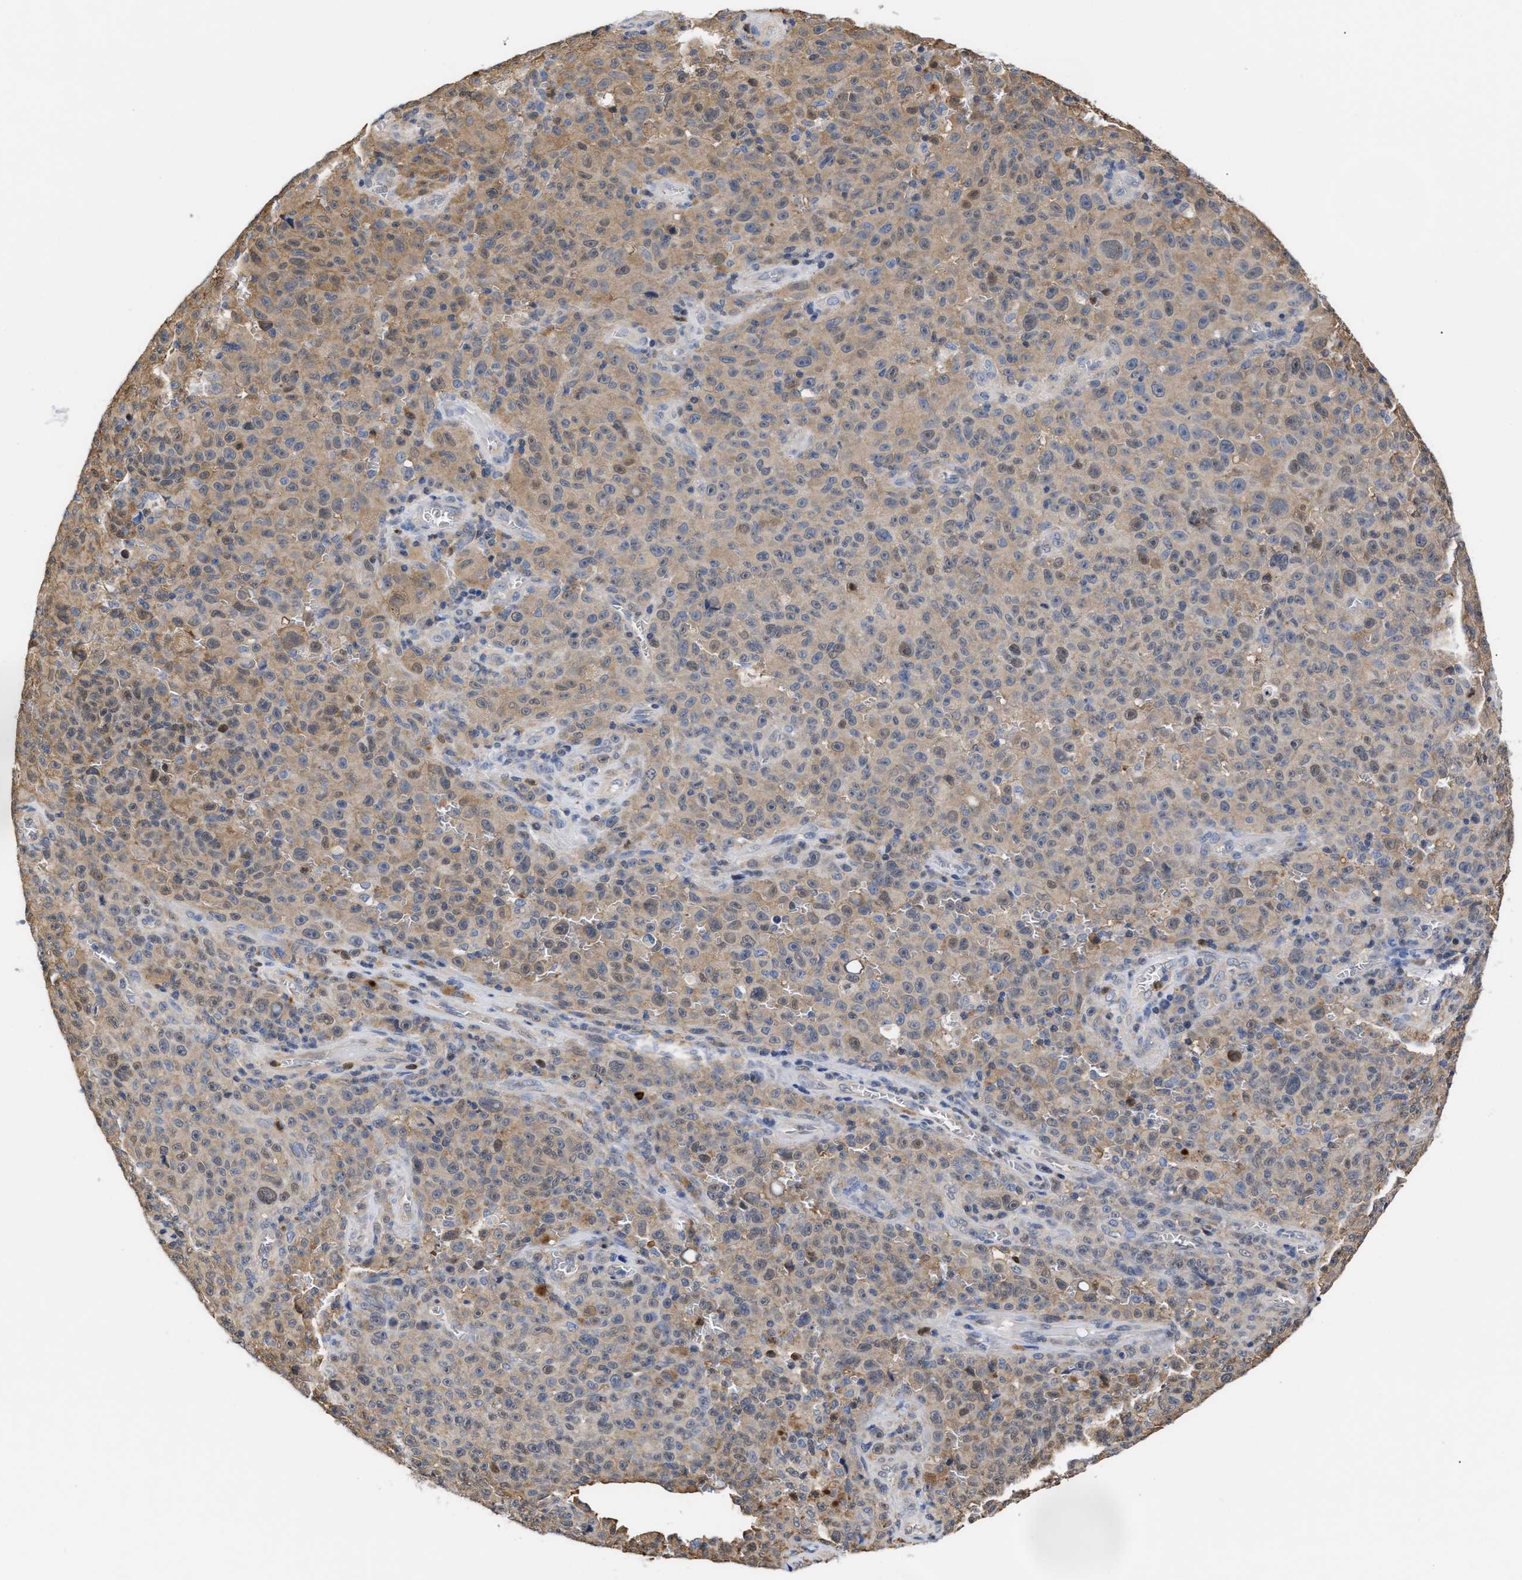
{"staining": {"intensity": "weak", "quantity": "25%-75%", "location": "cytoplasmic/membranous"}, "tissue": "melanoma", "cell_type": "Tumor cells", "image_type": "cancer", "snomed": [{"axis": "morphology", "description": "Malignant melanoma, NOS"}, {"axis": "topography", "description": "Skin"}], "caption": "Weak cytoplasmic/membranous expression for a protein is present in about 25%-75% of tumor cells of malignant melanoma using immunohistochemistry (IHC).", "gene": "KLHDC1", "patient": {"sex": "female", "age": 82}}